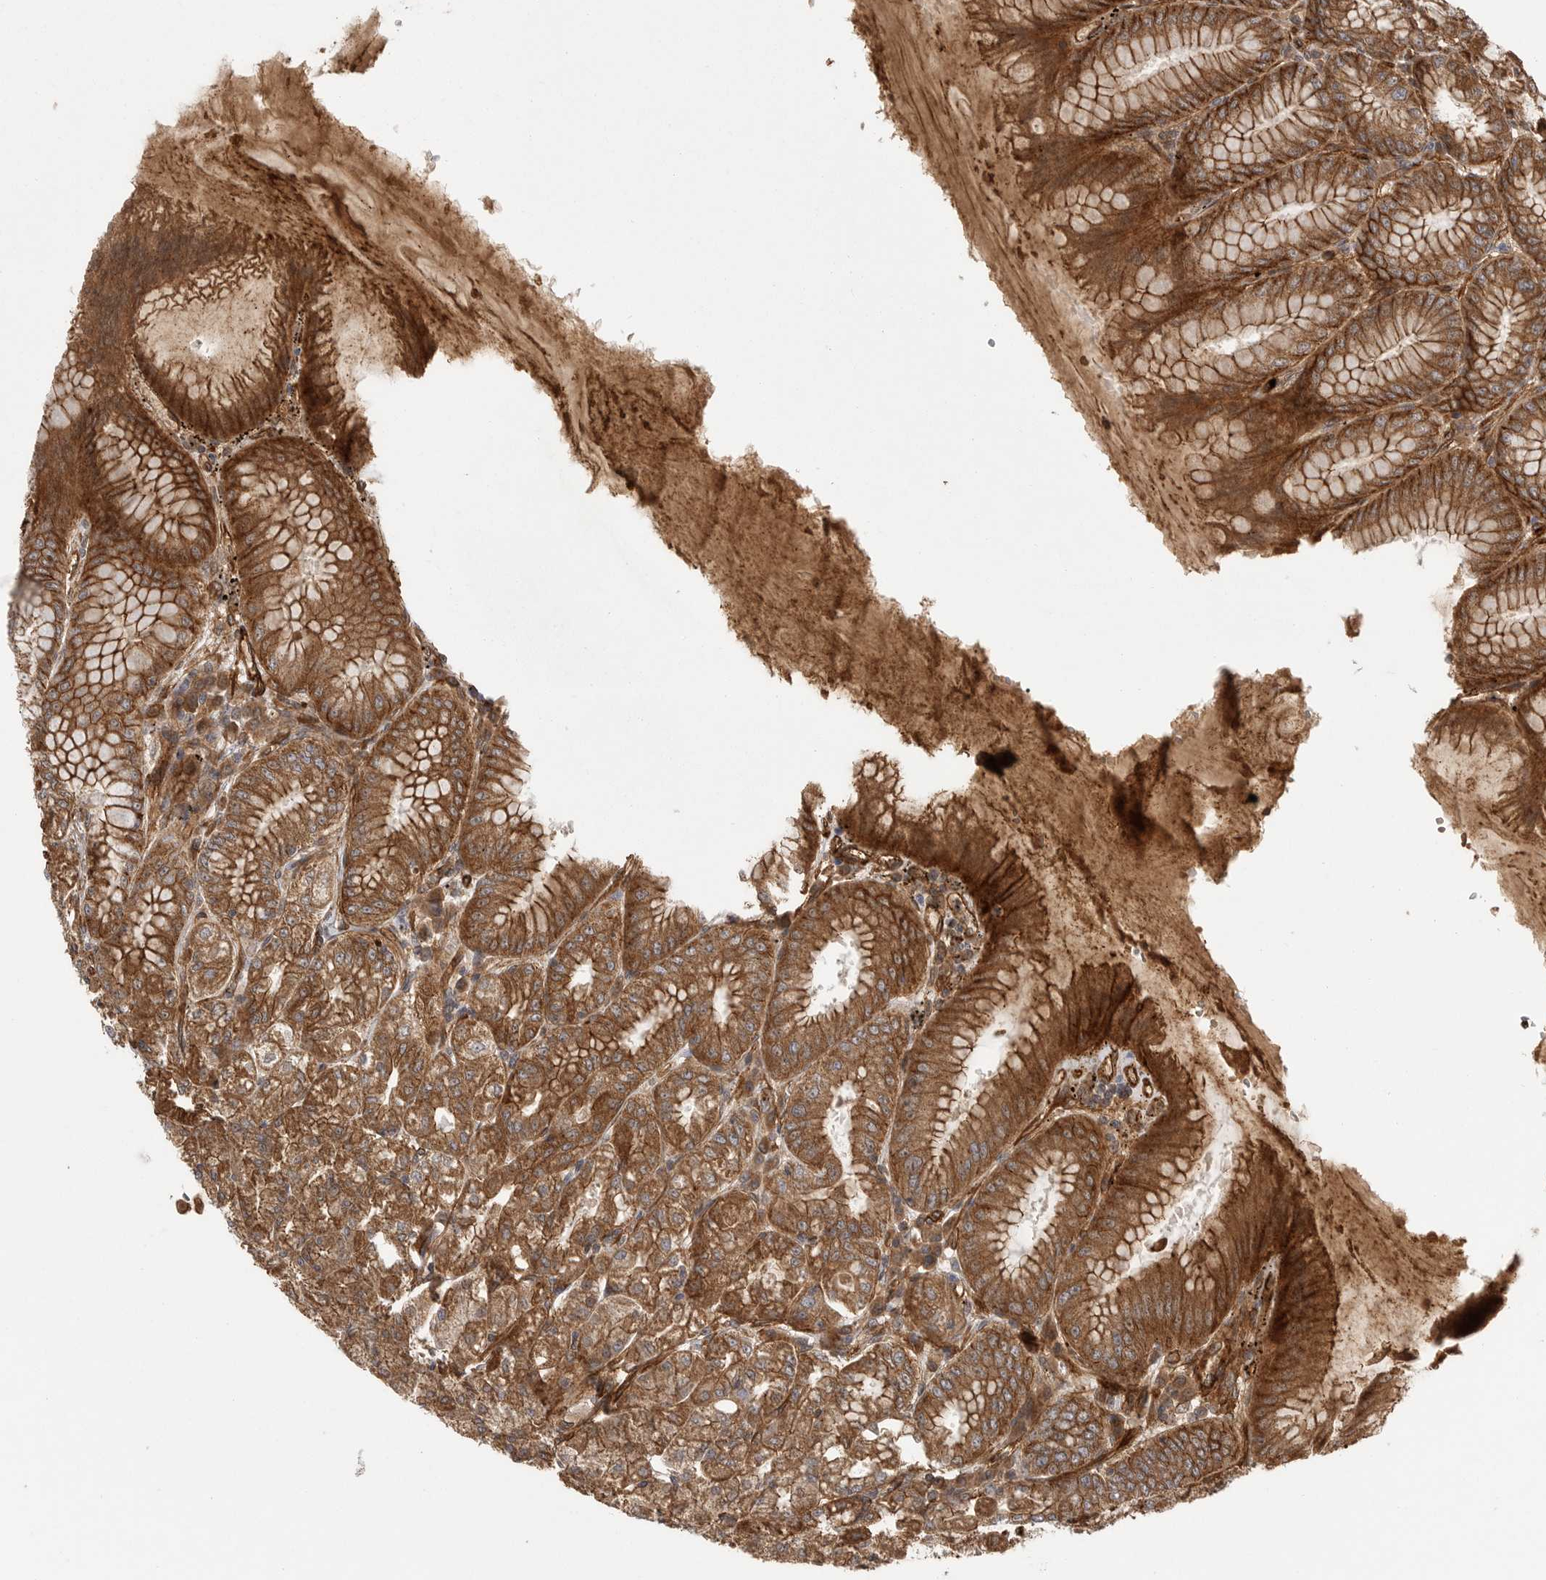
{"staining": {"intensity": "strong", "quantity": ">75%", "location": "cytoplasmic/membranous"}, "tissue": "stomach", "cell_type": "Glandular cells", "image_type": "normal", "snomed": [{"axis": "morphology", "description": "Normal tissue, NOS"}, {"axis": "topography", "description": "Stomach, lower"}], "caption": "Strong cytoplasmic/membranous protein positivity is appreciated in about >75% of glandular cells in stomach.", "gene": "NECTIN1", "patient": {"sex": "male", "age": 71}}